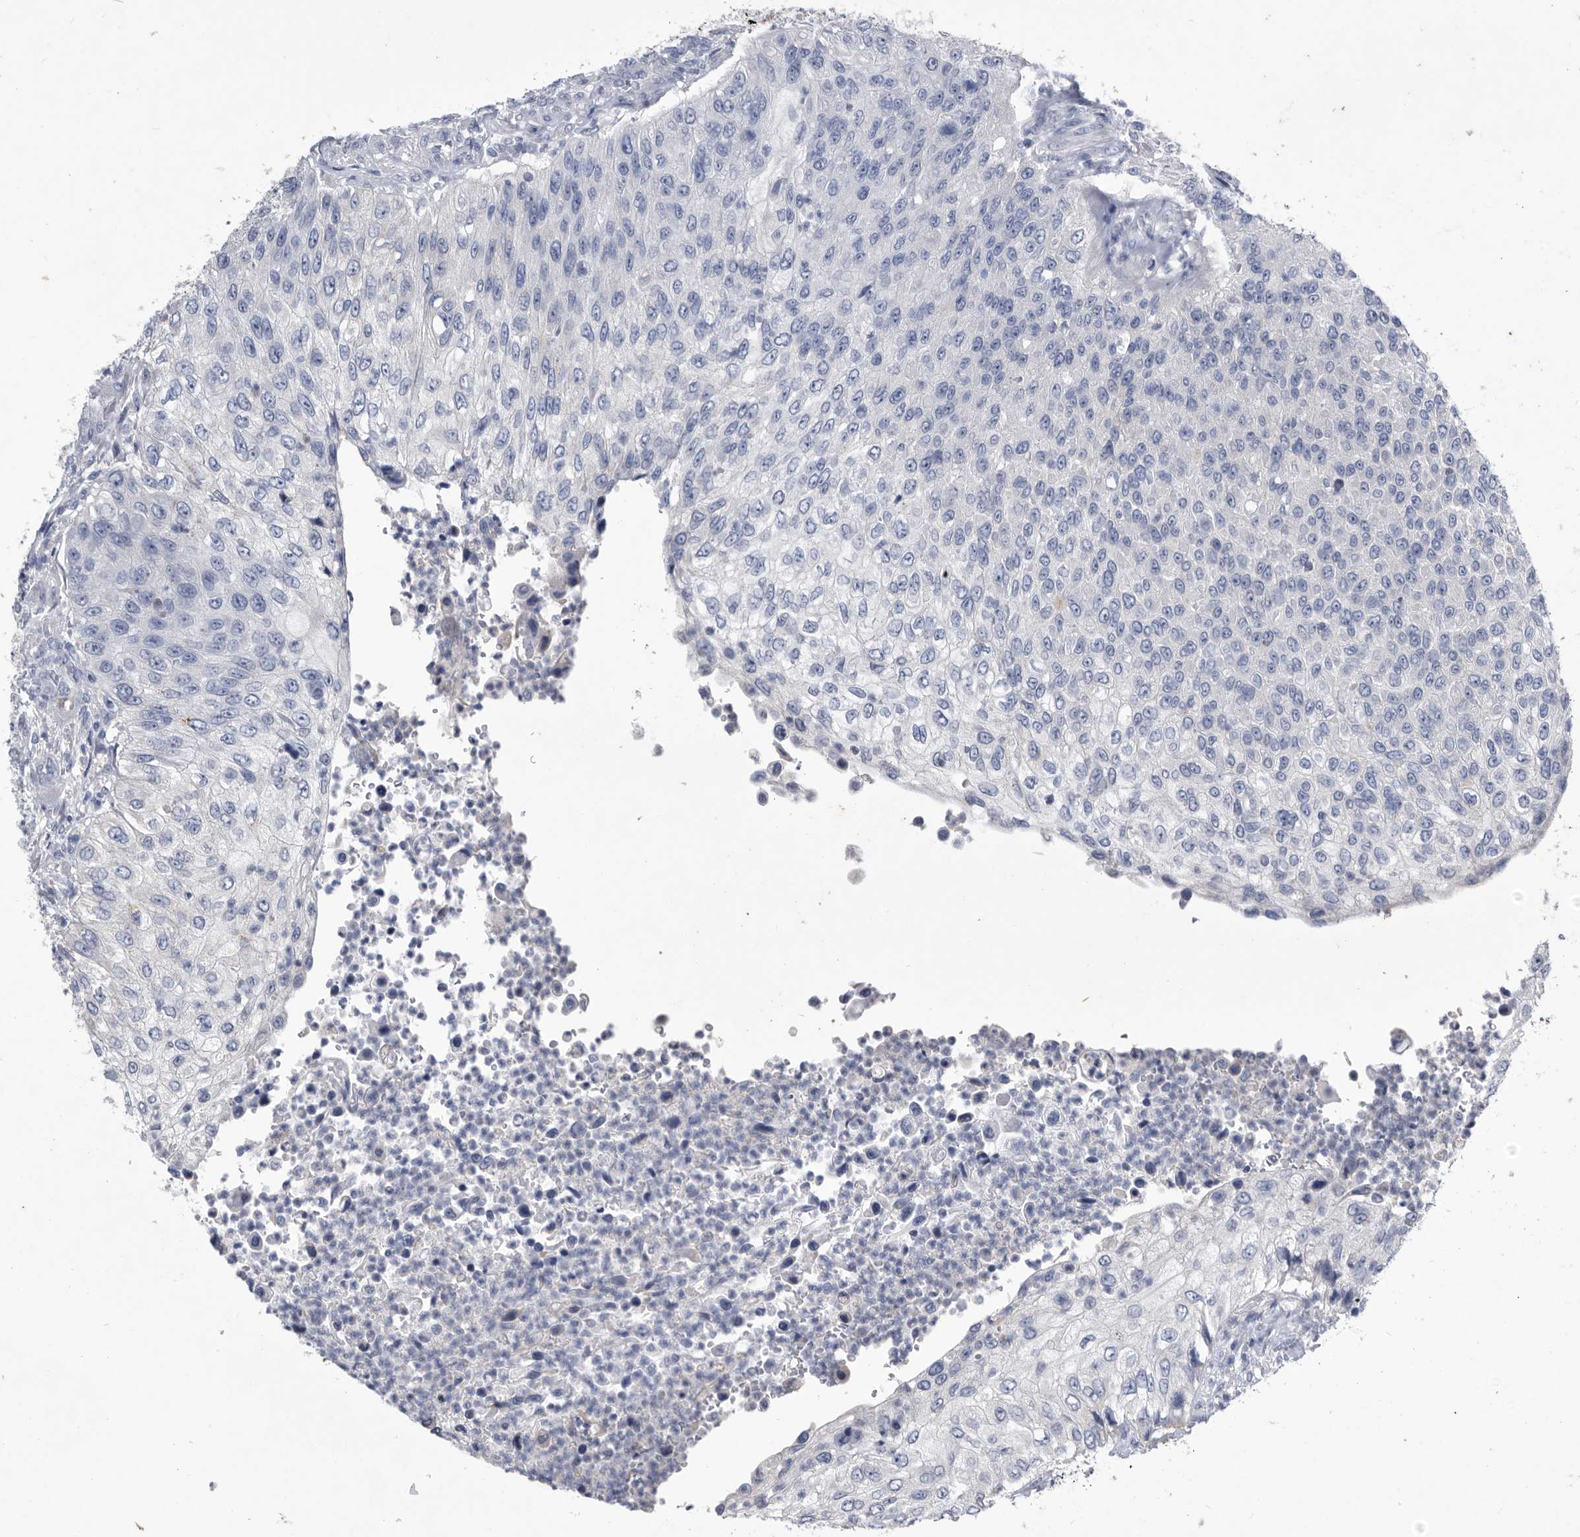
{"staining": {"intensity": "negative", "quantity": "none", "location": "none"}, "tissue": "urothelial cancer", "cell_type": "Tumor cells", "image_type": "cancer", "snomed": [{"axis": "morphology", "description": "Urothelial carcinoma, High grade"}, {"axis": "topography", "description": "Urinary bladder"}], "caption": "Immunohistochemical staining of human urothelial carcinoma (high-grade) demonstrates no significant positivity in tumor cells.", "gene": "BTBD6", "patient": {"sex": "female", "age": 60}}